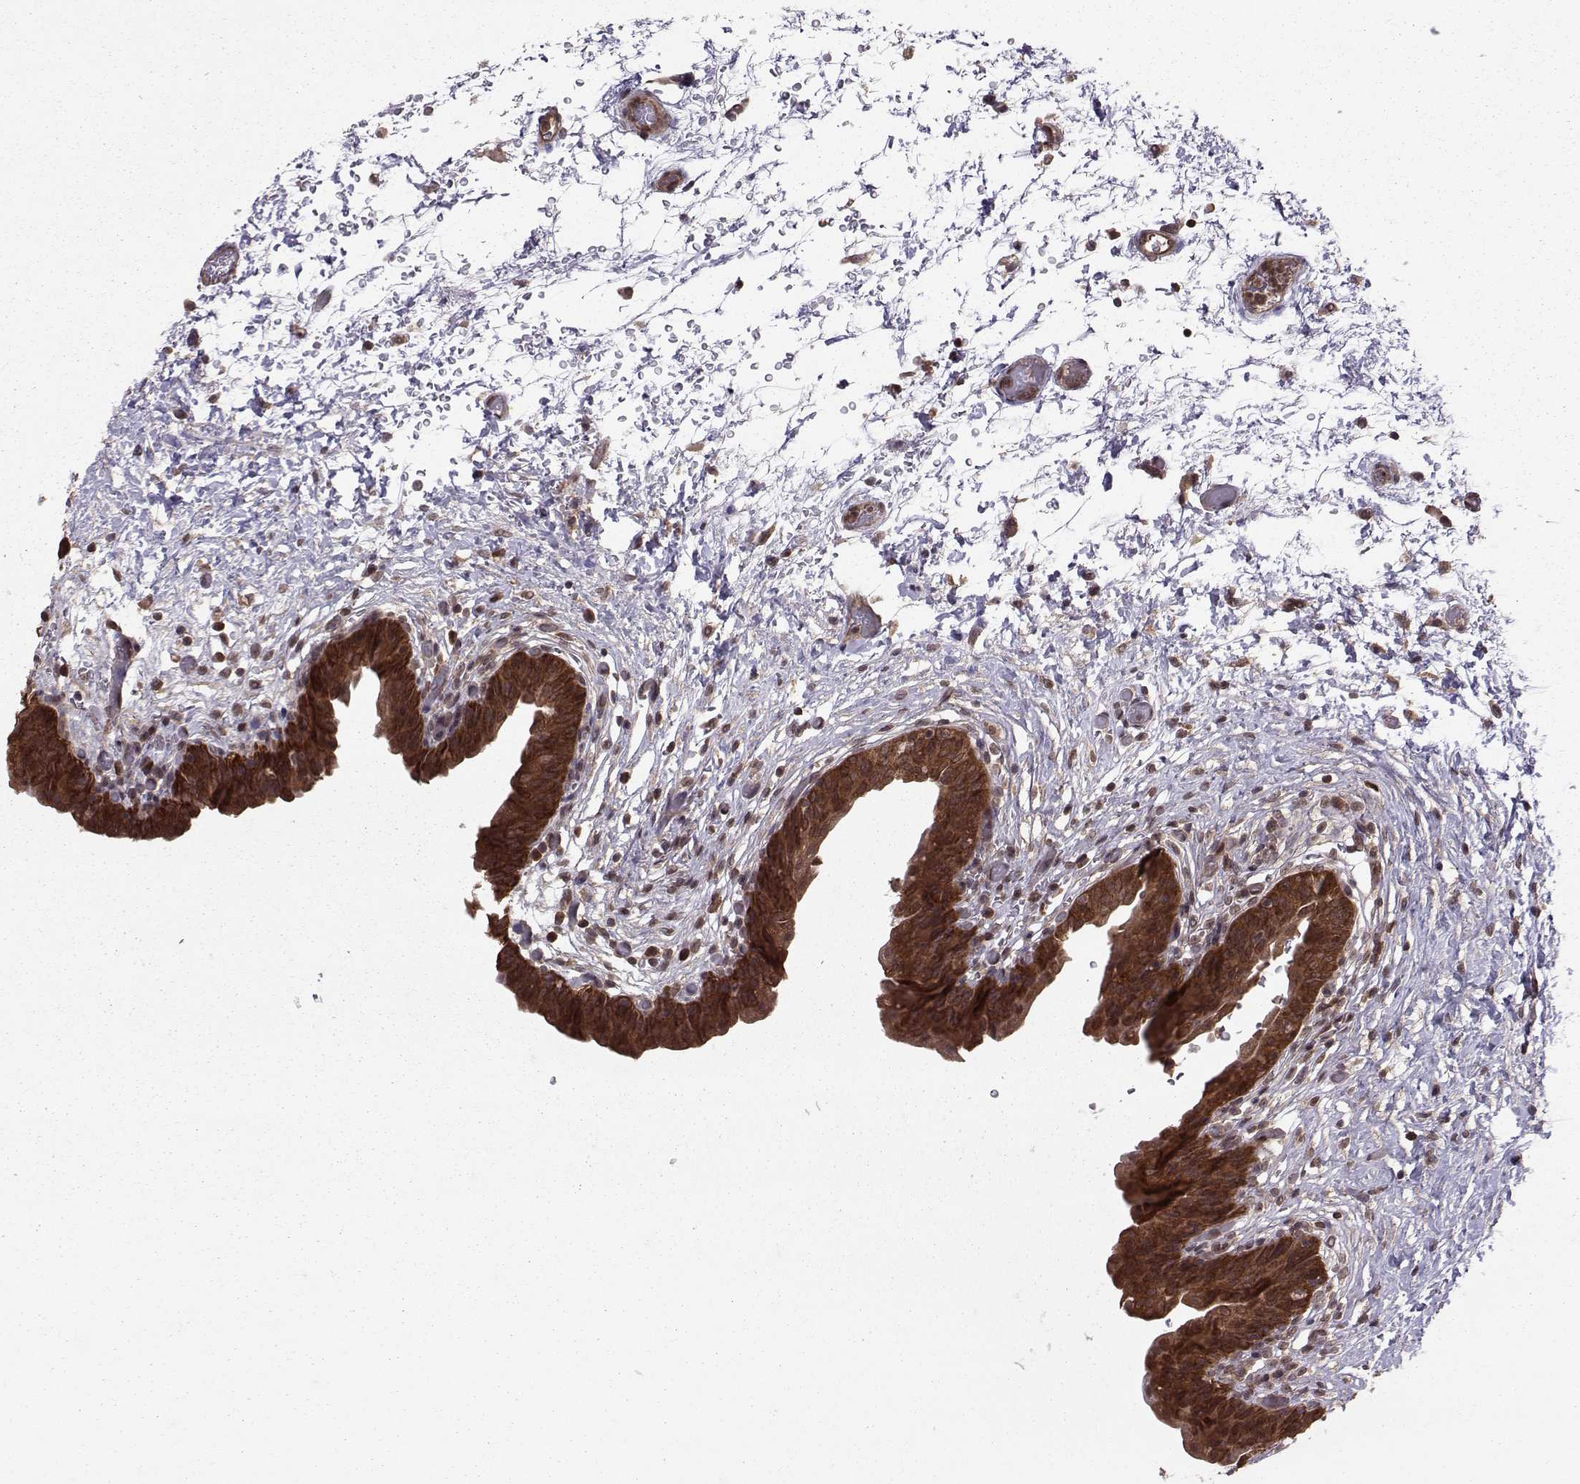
{"staining": {"intensity": "strong", "quantity": "25%-75%", "location": "cytoplasmic/membranous"}, "tissue": "urinary bladder", "cell_type": "Urothelial cells", "image_type": "normal", "snomed": [{"axis": "morphology", "description": "Normal tissue, NOS"}, {"axis": "topography", "description": "Urinary bladder"}], "caption": "Brown immunohistochemical staining in unremarkable human urinary bladder shows strong cytoplasmic/membranous positivity in approximately 25%-75% of urothelial cells.", "gene": "PPP2R2A", "patient": {"sex": "male", "age": 69}}